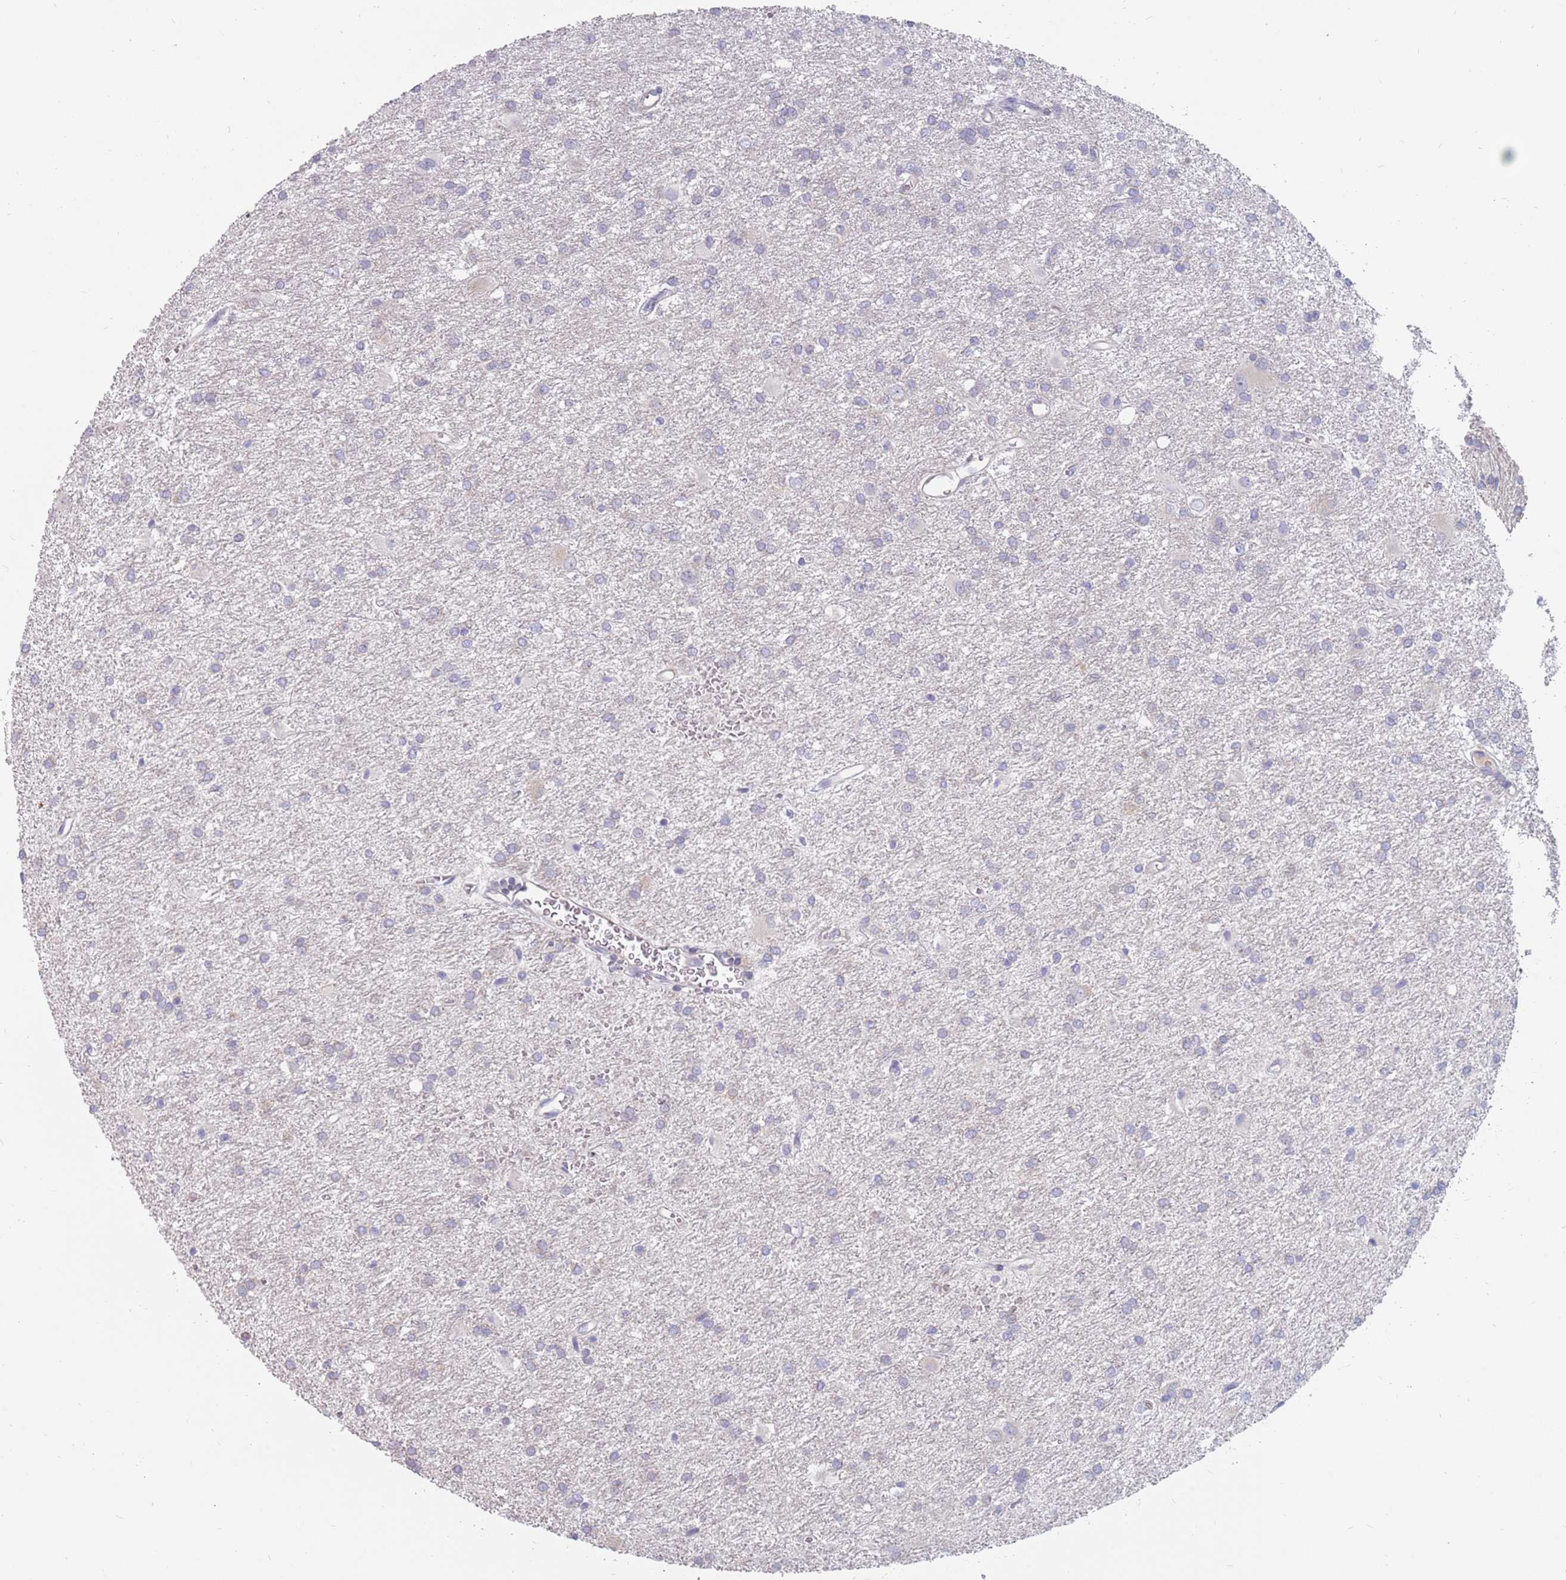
{"staining": {"intensity": "negative", "quantity": "none", "location": "none"}, "tissue": "glioma", "cell_type": "Tumor cells", "image_type": "cancer", "snomed": [{"axis": "morphology", "description": "Glioma, malignant, High grade"}, {"axis": "topography", "description": "Brain"}], "caption": "IHC photomicrograph of neoplastic tissue: human glioma stained with DAB (3,3'-diaminobenzidine) displays no significant protein positivity in tumor cells. Brightfield microscopy of IHC stained with DAB (brown) and hematoxylin (blue), captured at high magnification.", "gene": "CMTR2", "patient": {"sex": "female", "age": 50}}